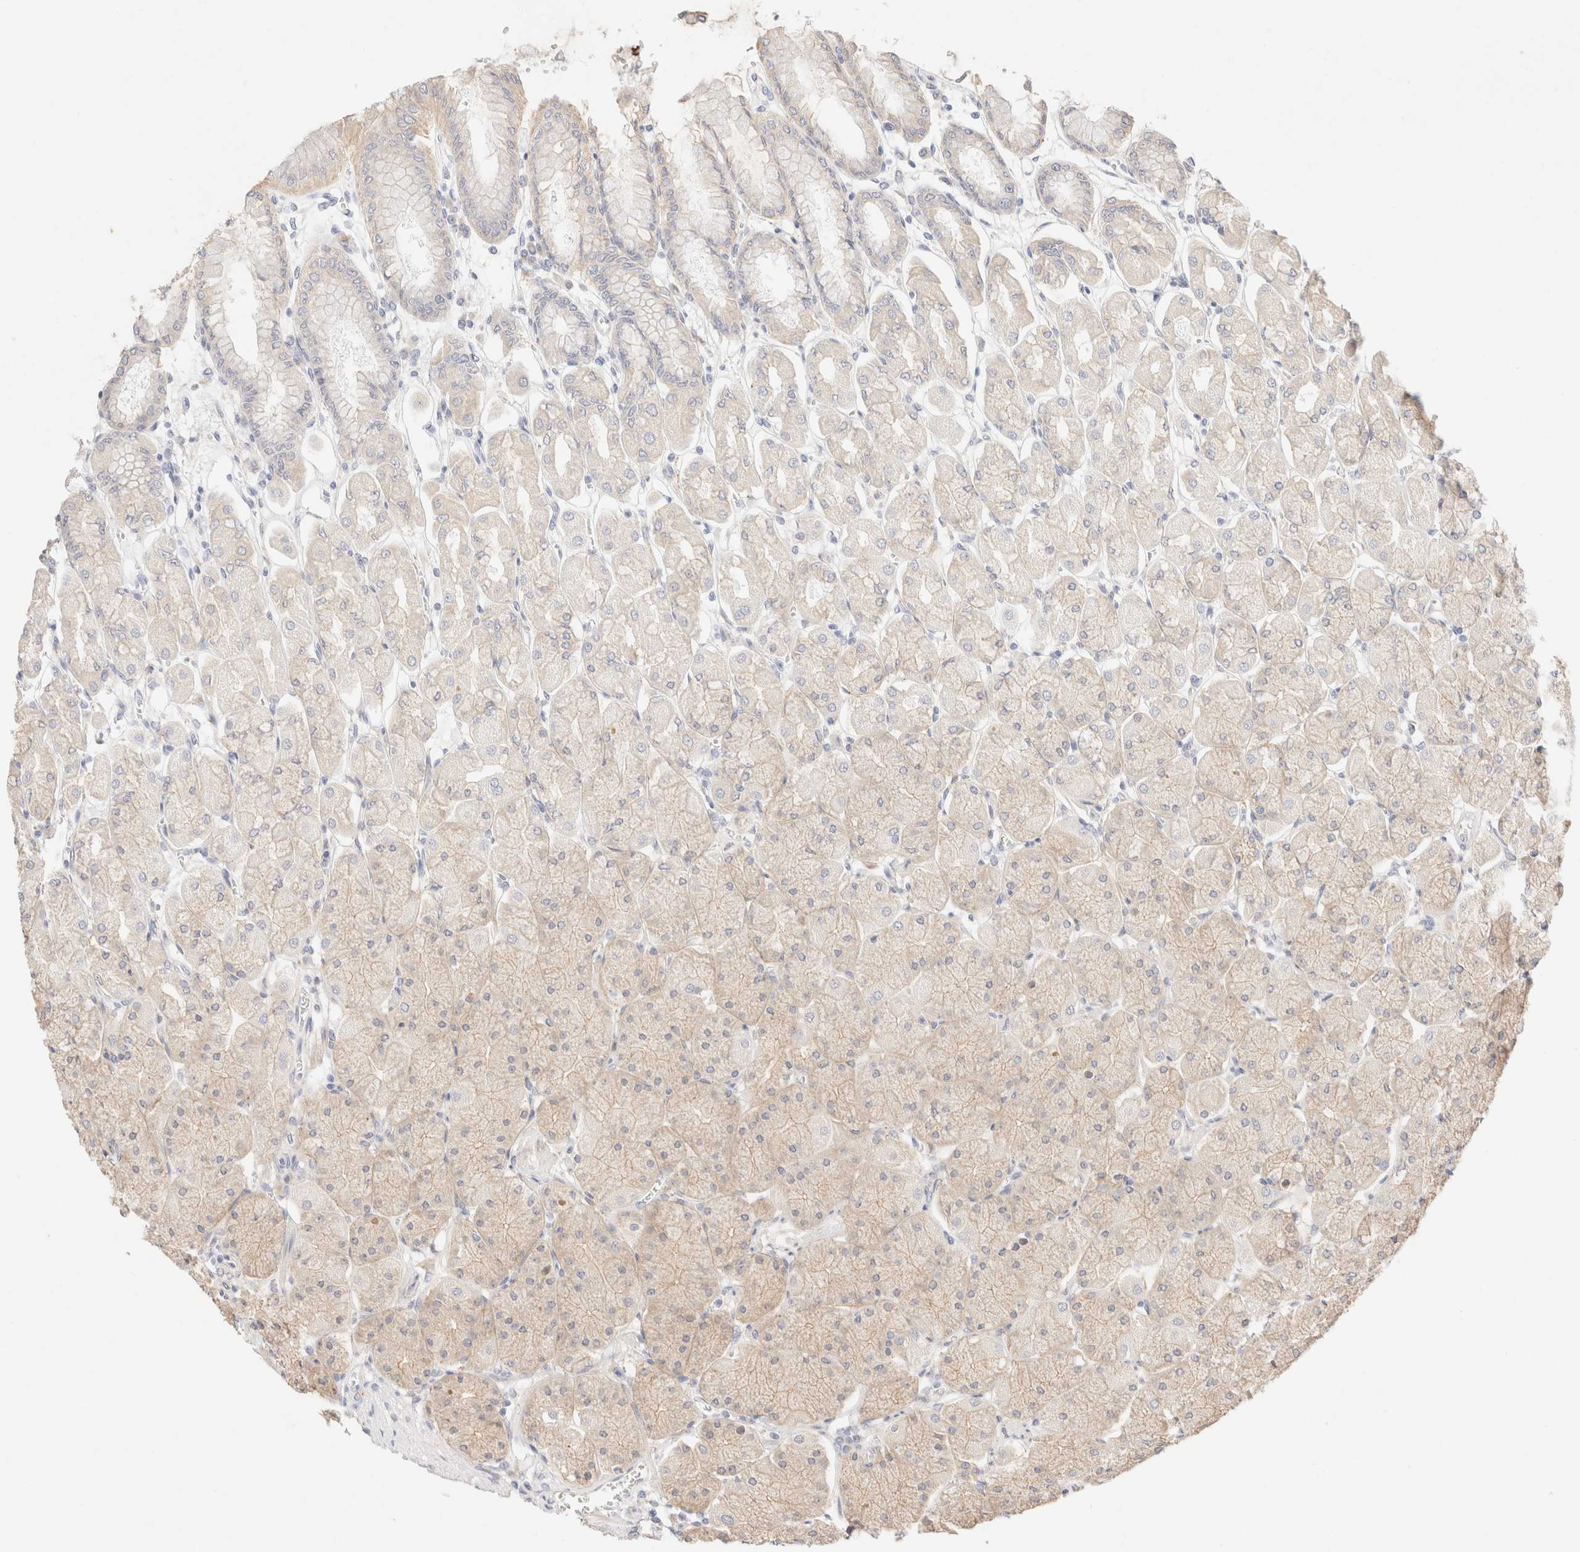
{"staining": {"intensity": "weak", "quantity": "<25%", "location": "cytoplasmic/membranous"}, "tissue": "stomach", "cell_type": "Glandular cells", "image_type": "normal", "snomed": [{"axis": "morphology", "description": "Normal tissue, NOS"}, {"axis": "topography", "description": "Stomach, upper"}], "caption": "IHC of unremarkable human stomach shows no positivity in glandular cells.", "gene": "SNTB1", "patient": {"sex": "female", "age": 56}}